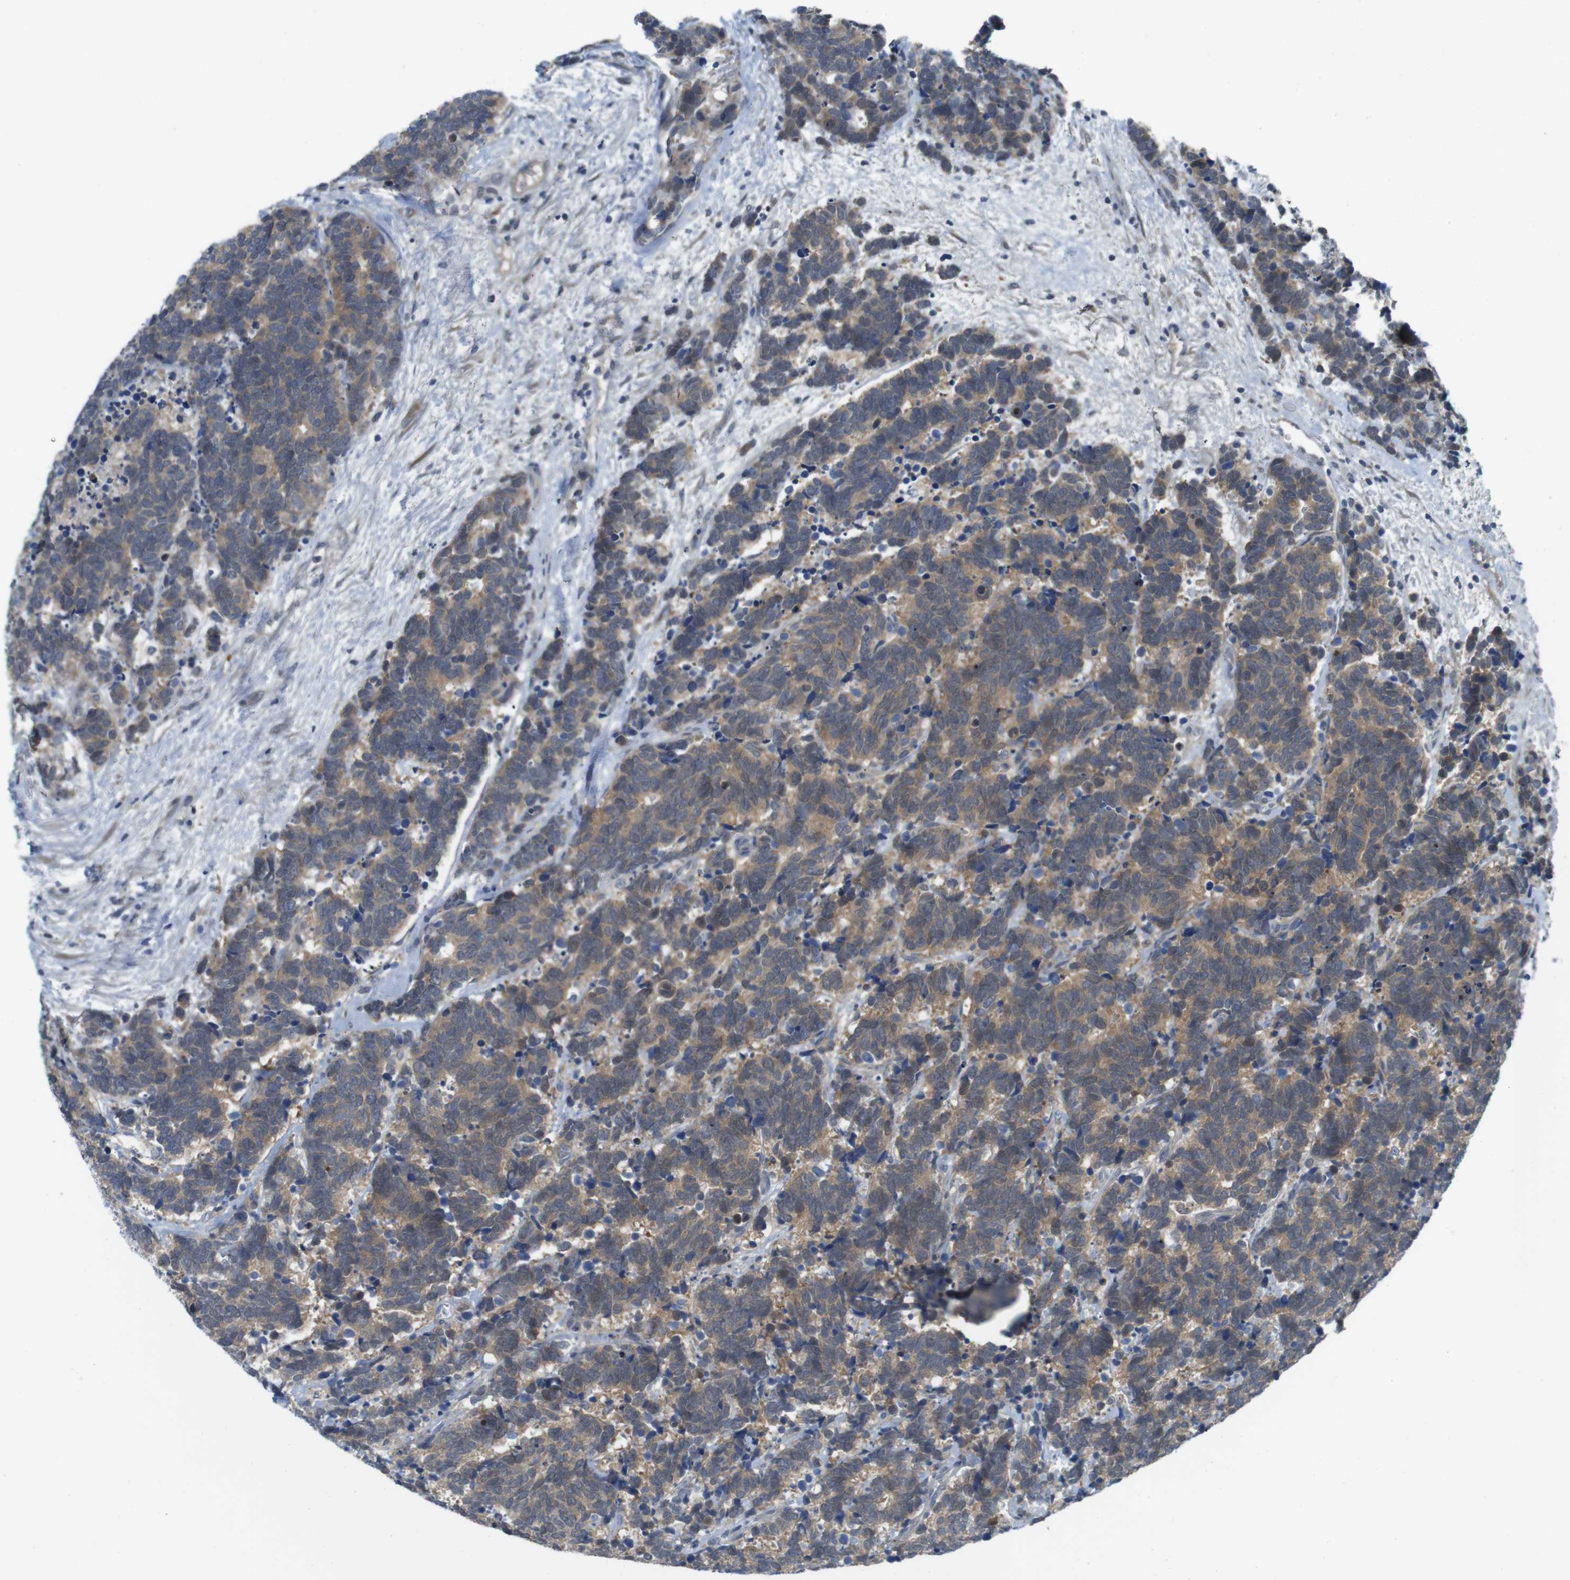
{"staining": {"intensity": "moderate", "quantity": ">75%", "location": "cytoplasmic/membranous"}, "tissue": "carcinoid", "cell_type": "Tumor cells", "image_type": "cancer", "snomed": [{"axis": "morphology", "description": "Carcinoma, NOS"}, {"axis": "morphology", "description": "Carcinoid, malignant, NOS"}, {"axis": "topography", "description": "Urinary bladder"}], "caption": "Protein expression analysis of malignant carcinoid displays moderate cytoplasmic/membranous expression in about >75% of tumor cells. The protein is shown in brown color, while the nuclei are stained blue.", "gene": "CASP2", "patient": {"sex": "male", "age": 57}}